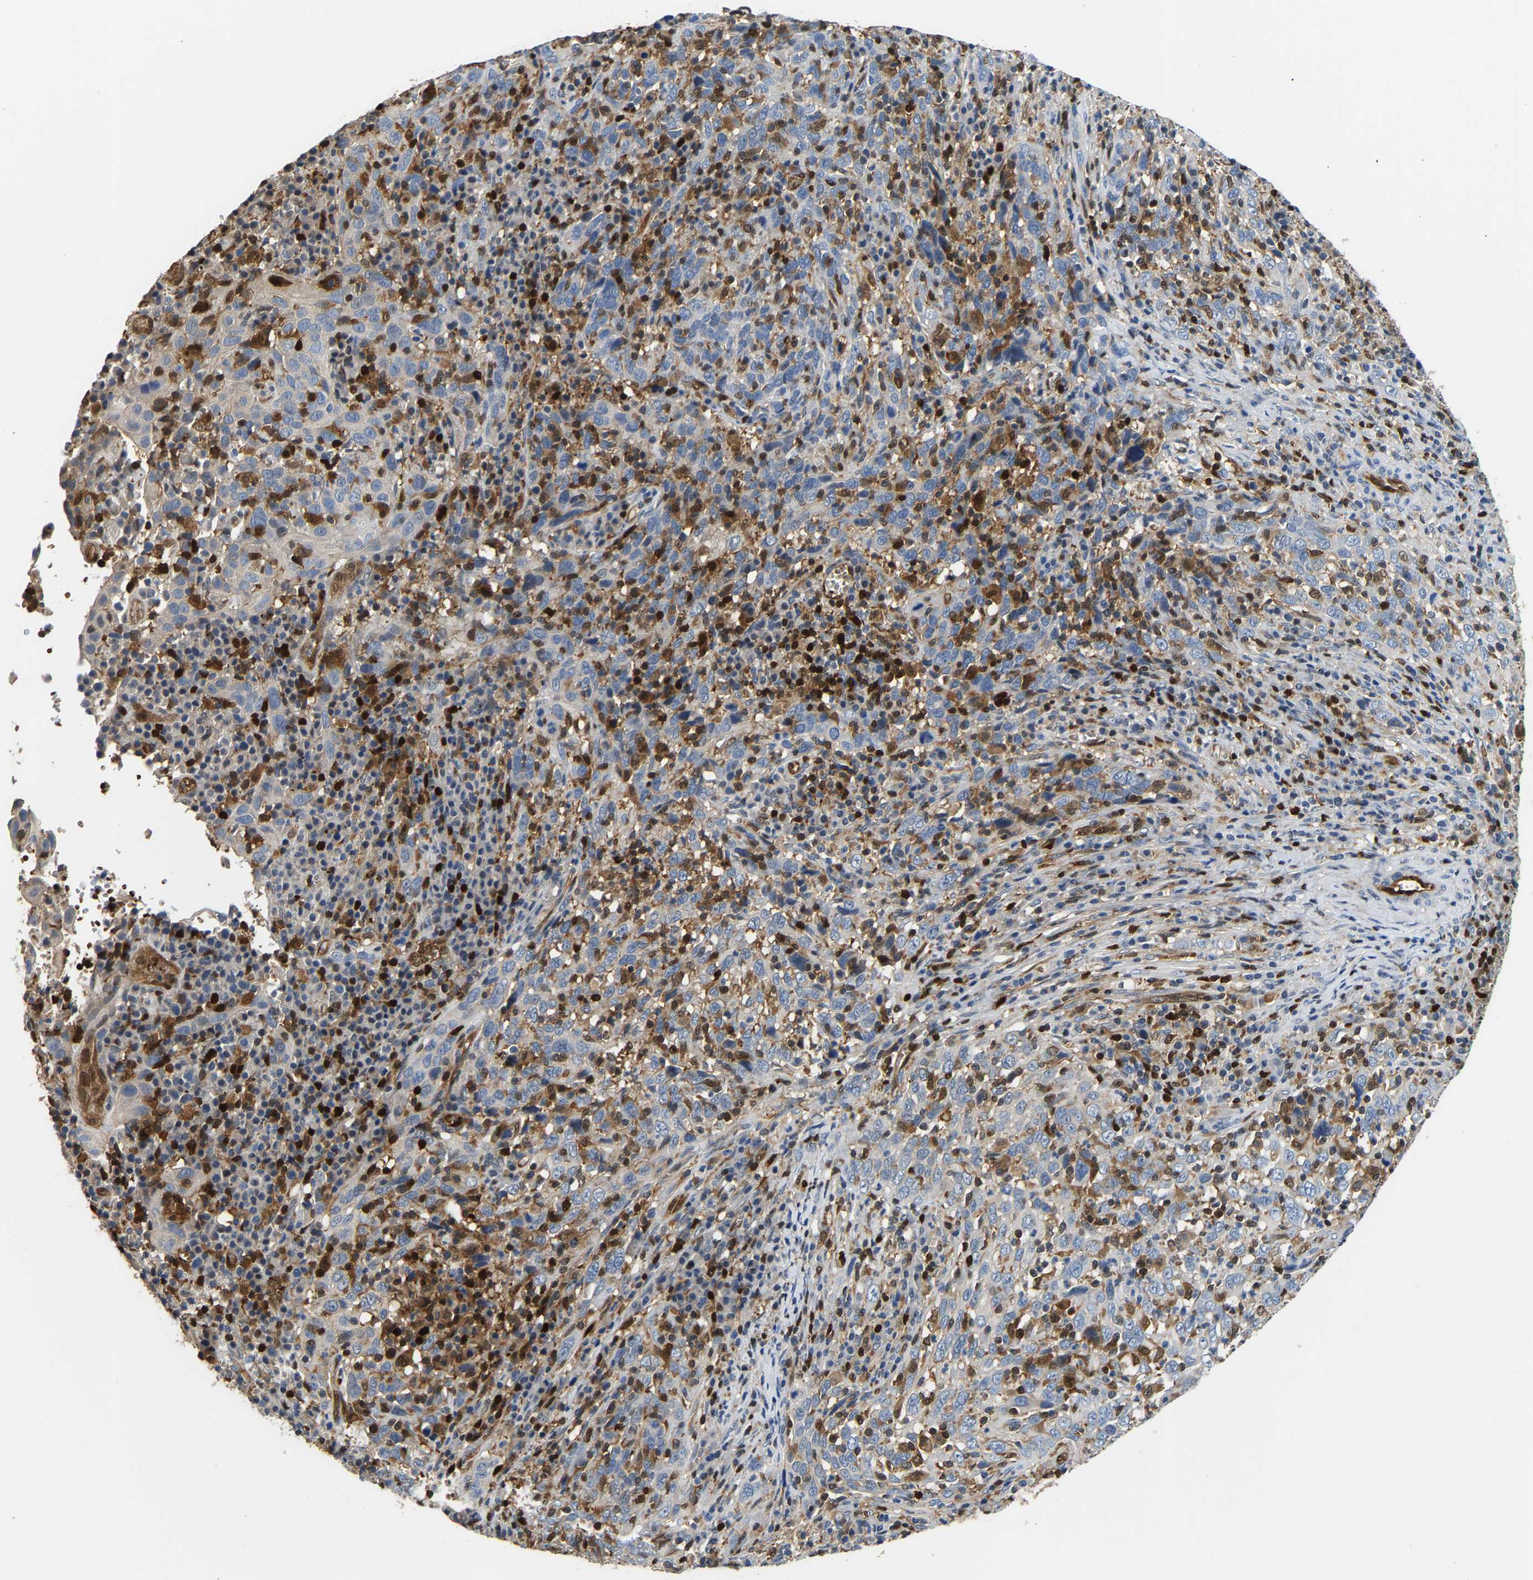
{"staining": {"intensity": "negative", "quantity": "none", "location": "none"}, "tissue": "cervical cancer", "cell_type": "Tumor cells", "image_type": "cancer", "snomed": [{"axis": "morphology", "description": "Squamous cell carcinoma, NOS"}, {"axis": "topography", "description": "Cervix"}], "caption": "Cervical cancer (squamous cell carcinoma) was stained to show a protein in brown. There is no significant staining in tumor cells. Brightfield microscopy of immunohistochemistry stained with DAB (brown) and hematoxylin (blue), captured at high magnification.", "gene": "GIMAP7", "patient": {"sex": "female", "age": 46}}